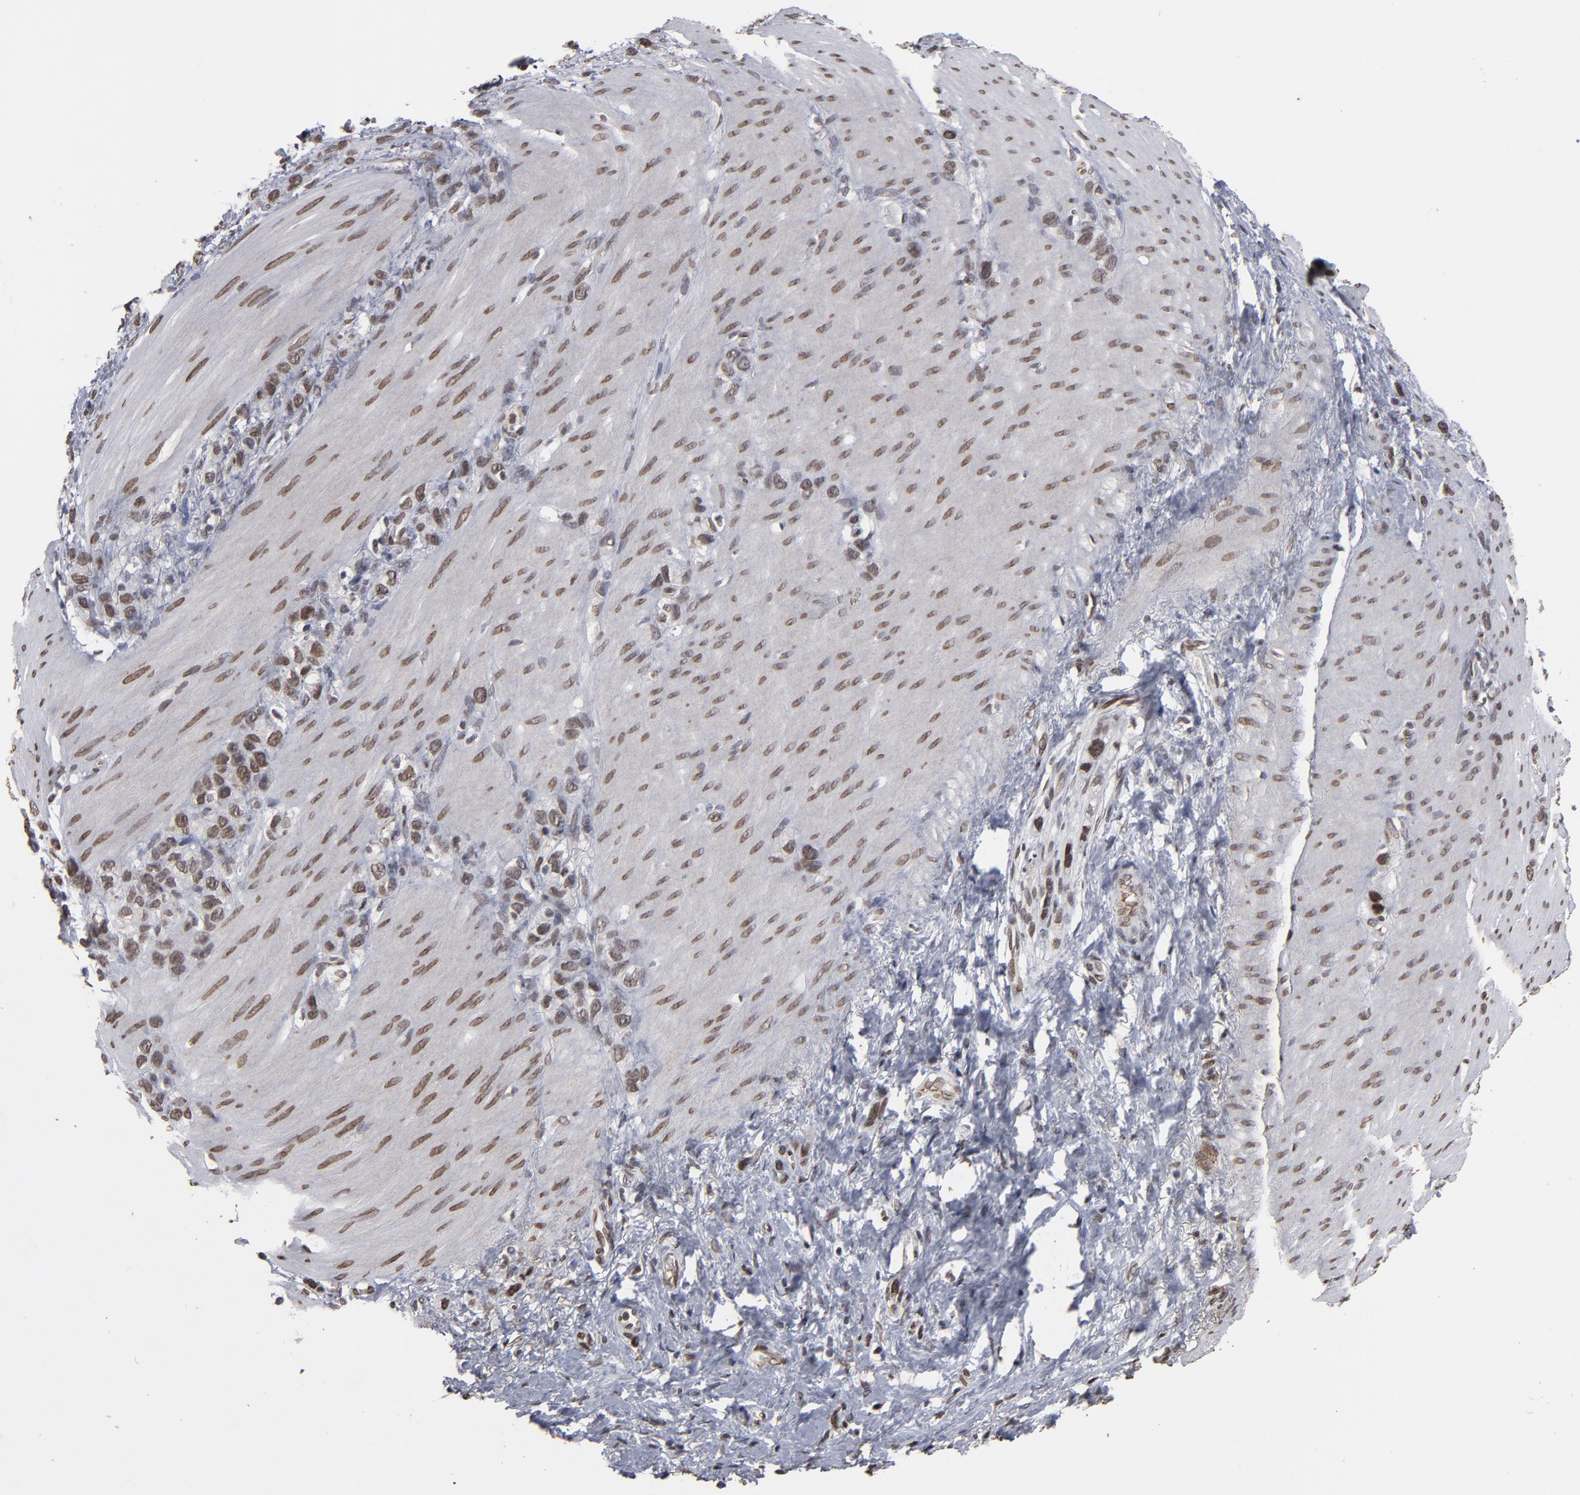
{"staining": {"intensity": "weak", "quantity": "25%-75%", "location": "nuclear"}, "tissue": "stomach cancer", "cell_type": "Tumor cells", "image_type": "cancer", "snomed": [{"axis": "morphology", "description": "Normal tissue, NOS"}, {"axis": "morphology", "description": "Adenocarcinoma, NOS"}, {"axis": "morphology", "description": "Adenocarcinoma, High grade"}, {"axis": "topography", "description": "Stomach, upper"}, {"axis": "topography", "description": "Stomach"}], "caption": "Immunohistochemistry staining of stomach cancer (adenocarcinoma), which displays low levels of weak nuclear staining in approximately 25%-75% of tumor cells indicating weak nuclear protein expression. The staining was performed using DAB (brown) for protein detection and nuclei were counterstained in hematoxylin (blue).", "gene": "BAZ1A", "patient": {"sex": "female", "age": 65}}